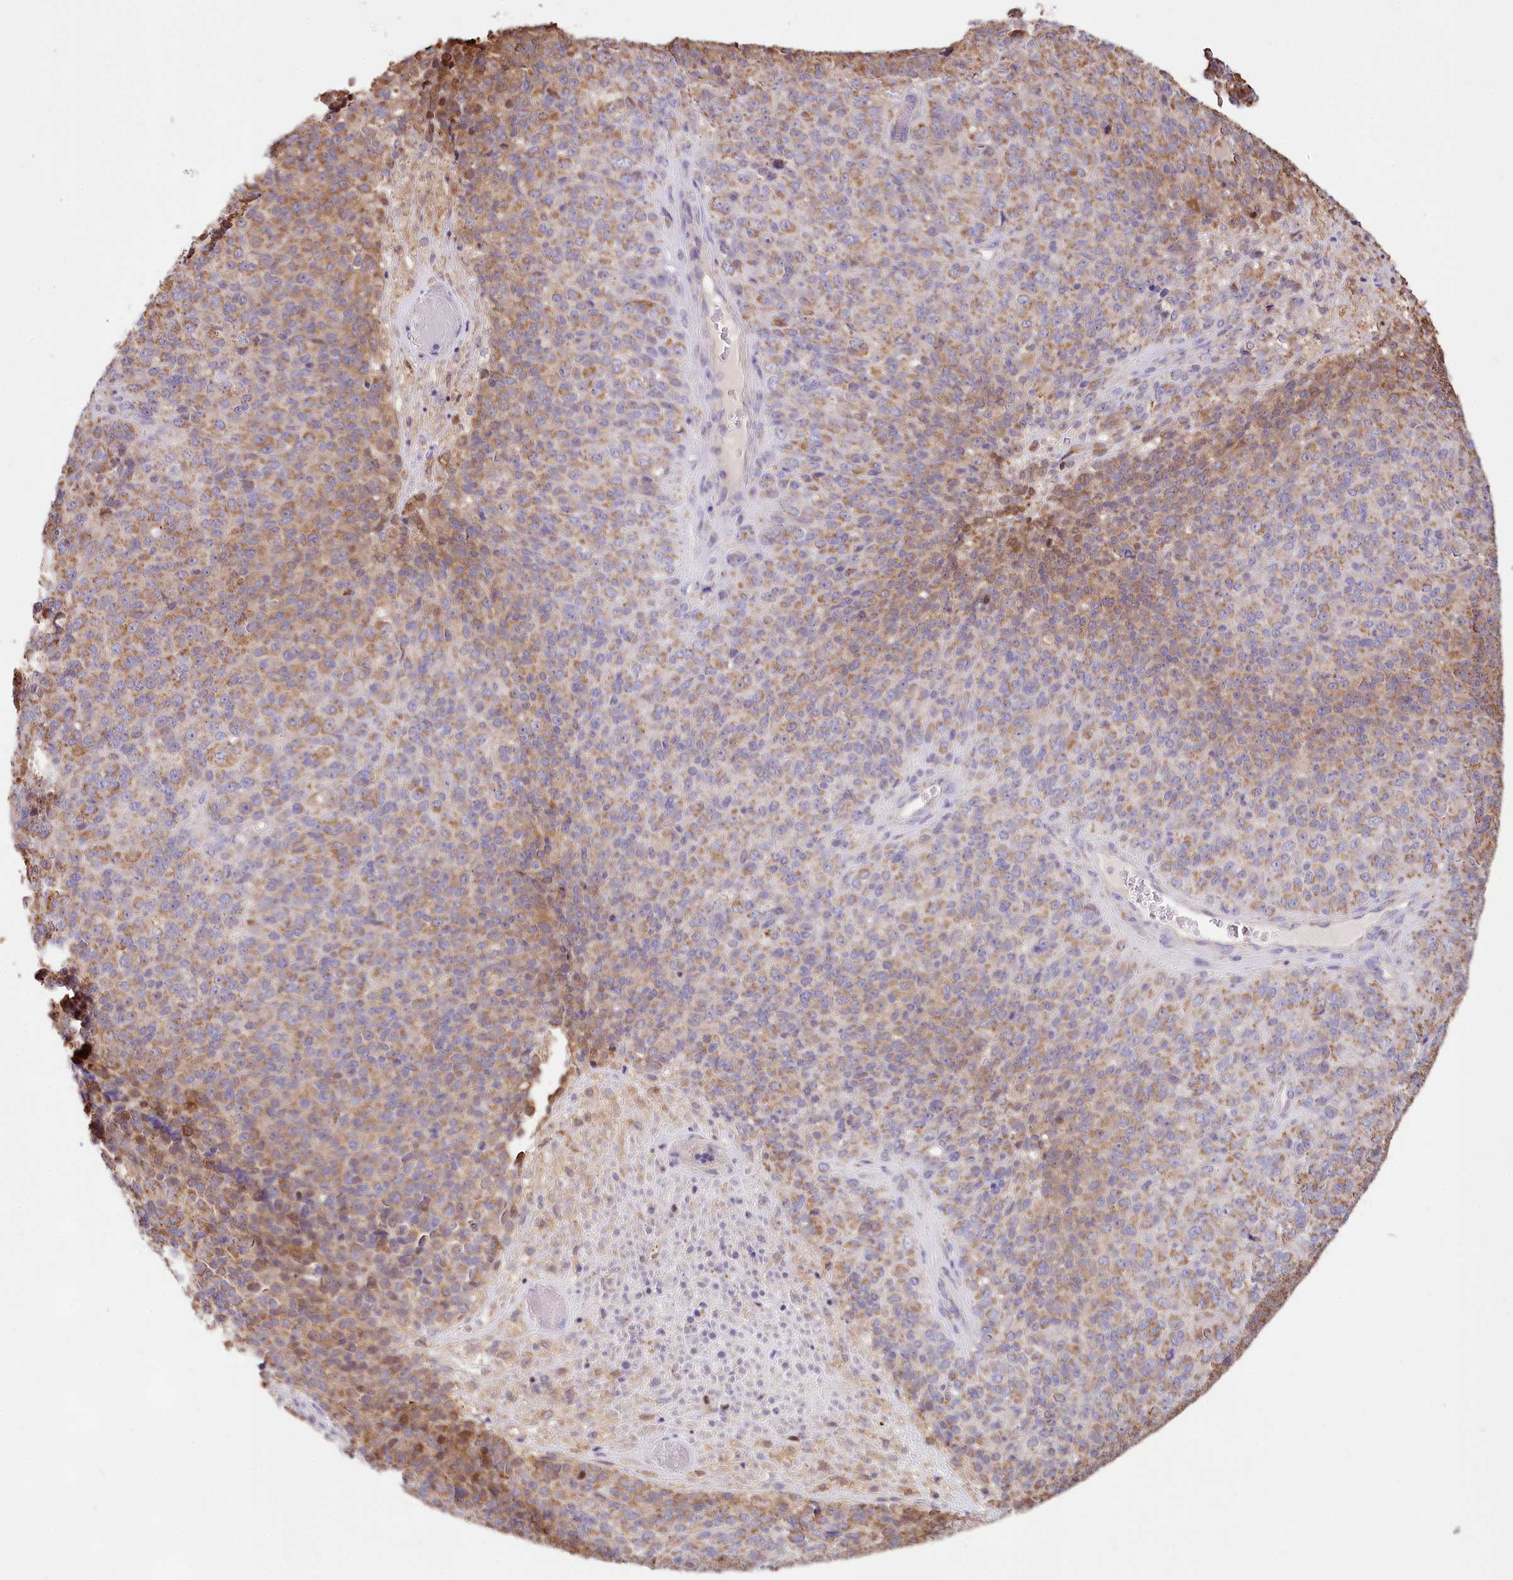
{"staining": {"intensity": "moderate", "quantity": ">75%", "location": "cytoplasmic/membranous"}, "tissue": "melanoma", "cell_type": "Tumor cells", "image_type": "cancer", "snomed": [{"axis": "morphology", "description": "Malignant melanoma, Metastatic site"}, {"axis": "topography", "description": "Brain"}], "caption": "Immunohistochemistry of human malignant melanoma (metastatic site) exhibits medium levels of moderate cytoplasmic/membranous positivity in about >75% of tumor cells. (DAB (3,3'-diaminobenzidine) IHC with brightfield microscopy, high magnification).", "gene": "TASOR2", "patient": {"sex": "female", "age": 56}}